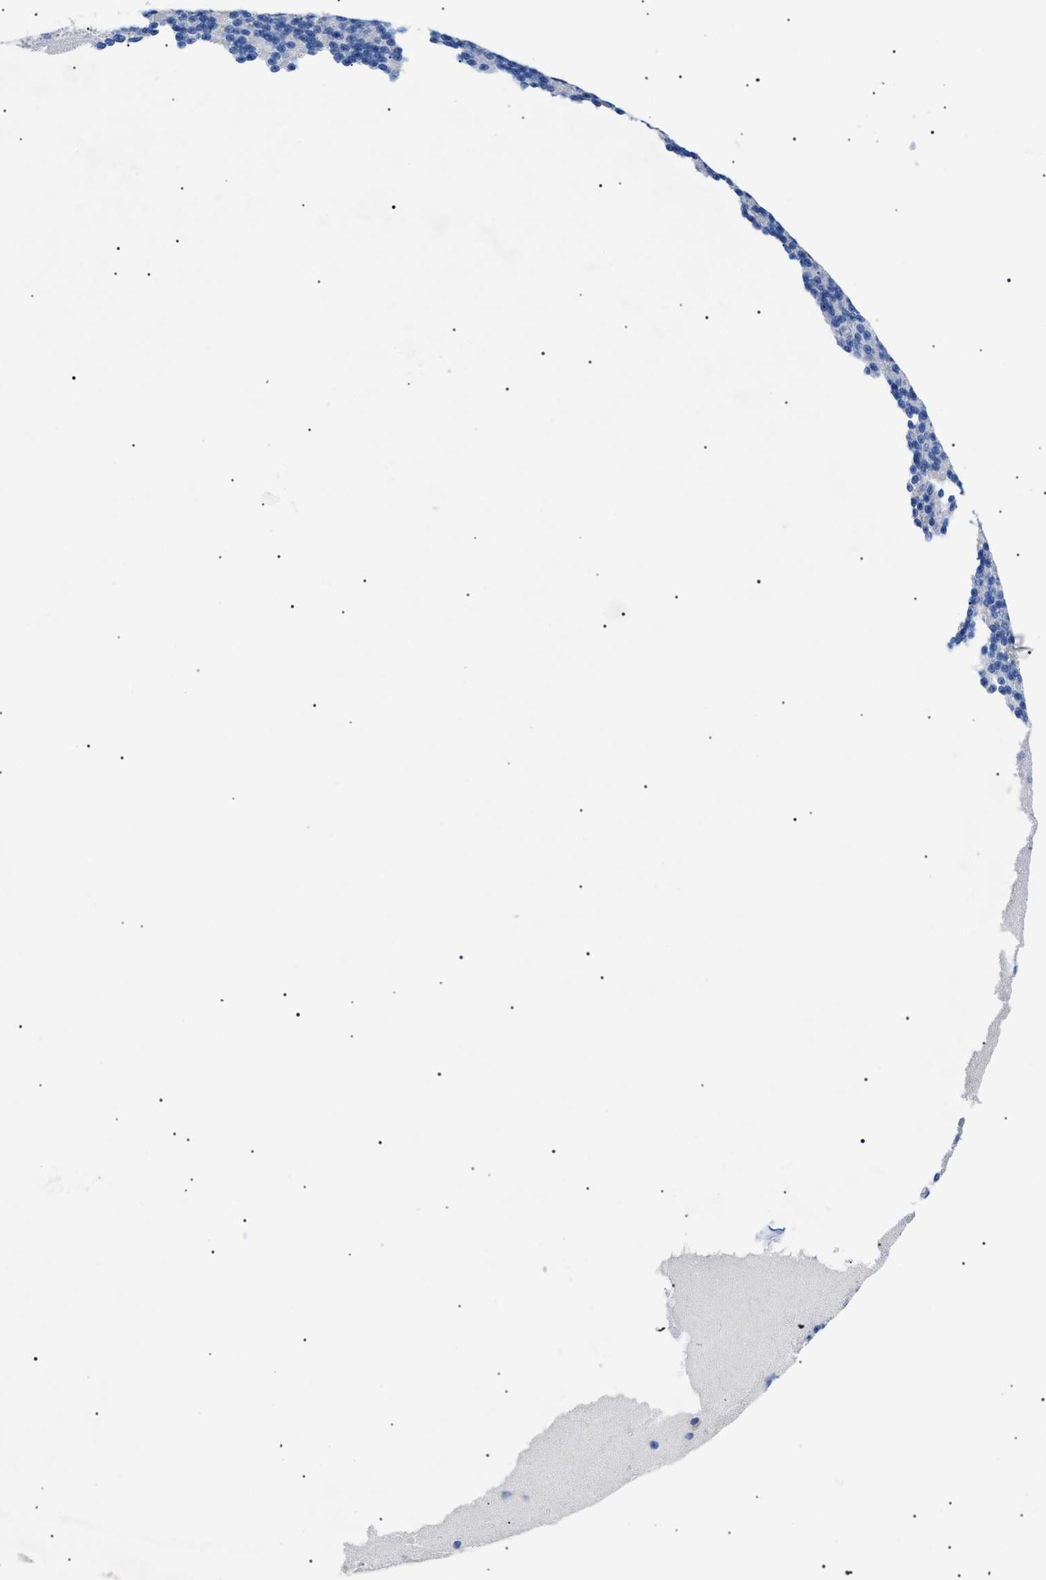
{"staining": {"intensity": "negative", "quantity": "none", "location": "none"}, "tissue": "cerebellum", "cell_type": "Cells in granular layer", "image_type": "normal", "snomed": [{"axis": "morphology", "description": "Normal tissue, NOS"}, {"axis": "topography", "description": "Cerebellum"}], "caption": "This is an immunohistochemistry histopathology image of normal human cerebellum. There is no staining in cells in granular layer.", "gene": "ACKR1", "patient": {"sex": "female", "age": 19}}